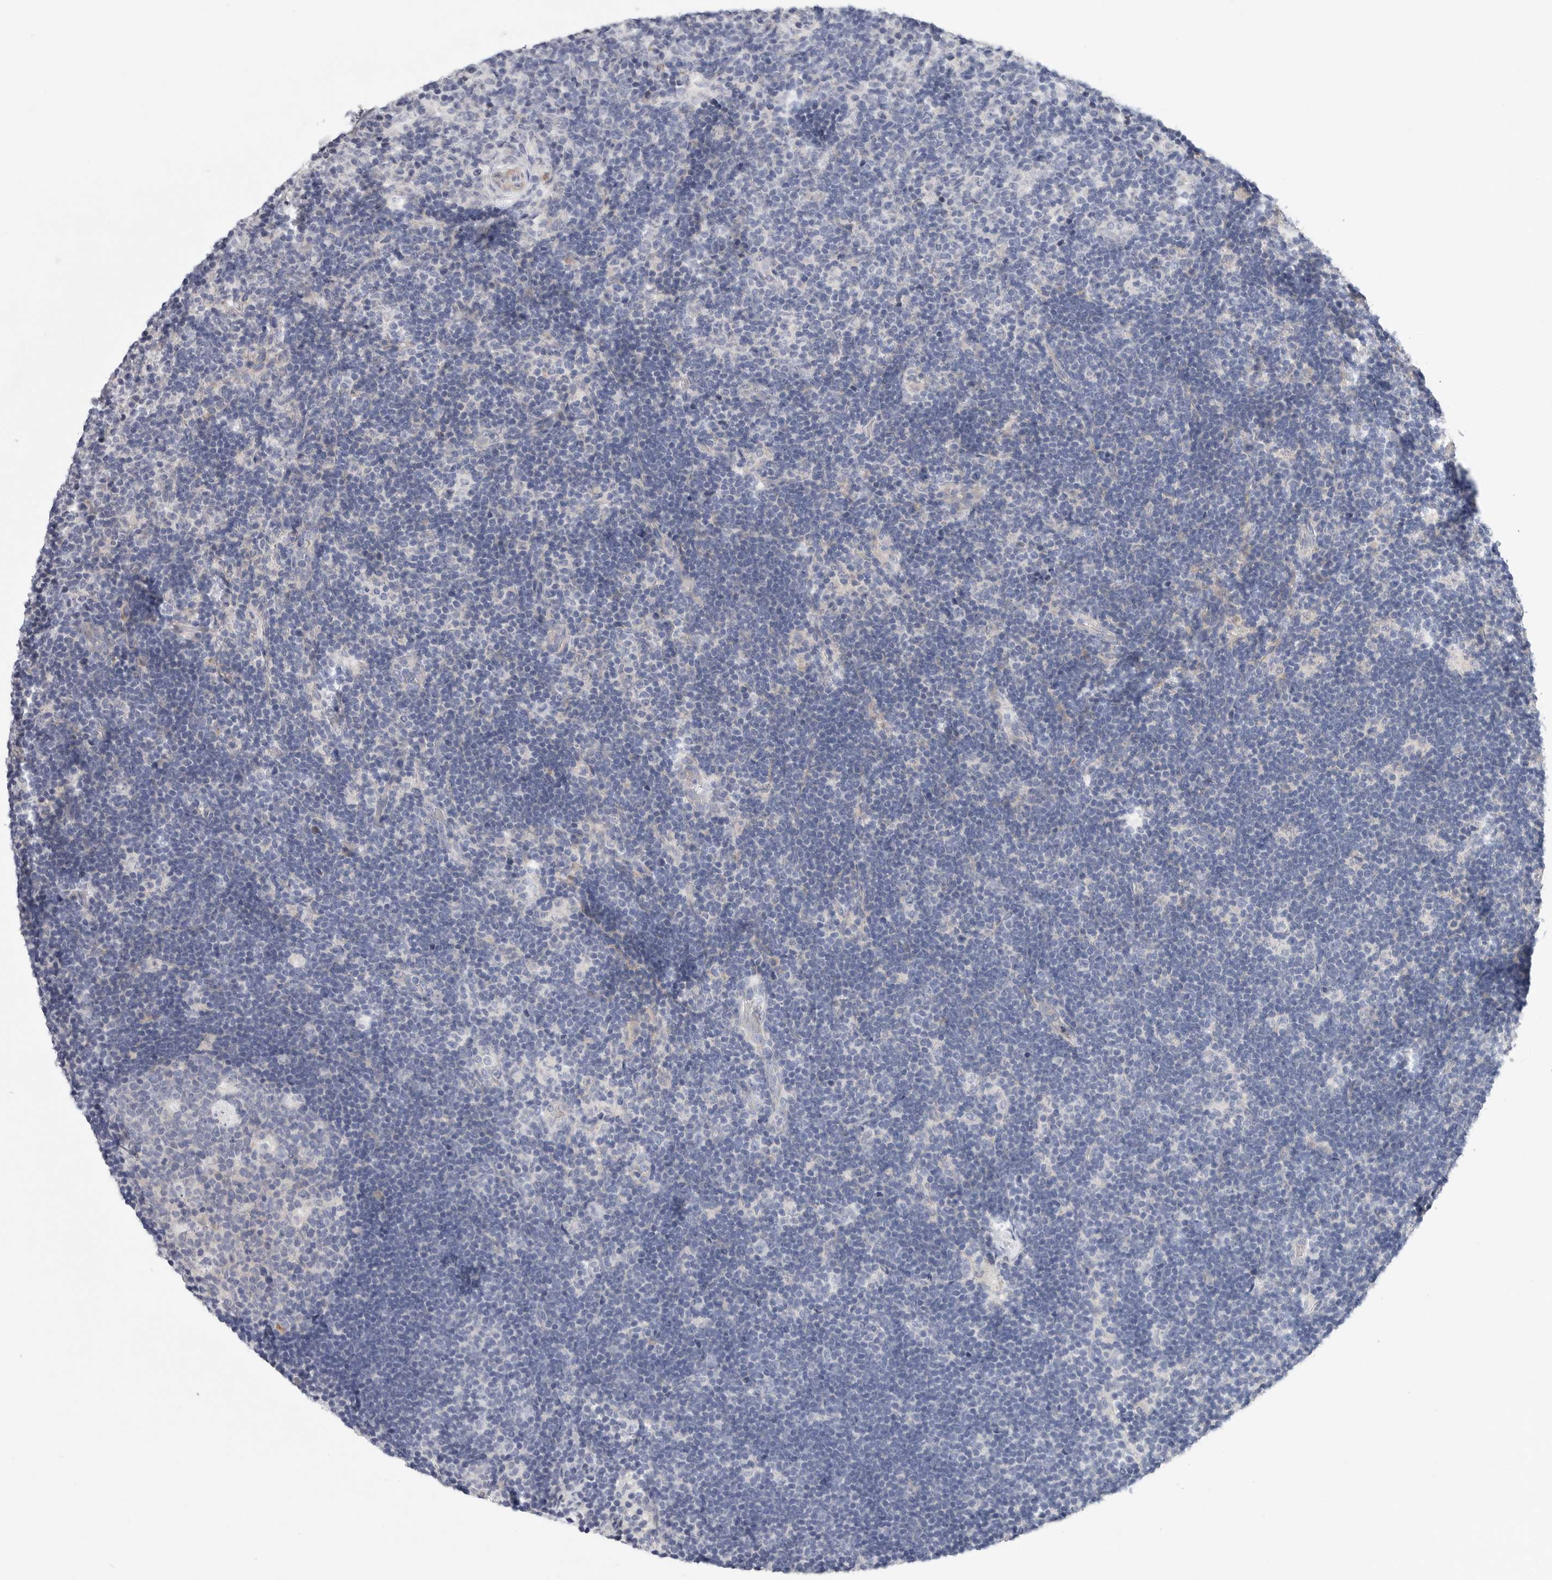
{"staining": {"intensity": "negative", "quantity": "none", "location": "none"}, "tissue": "lymph node", "cell_type": "Germinal center cells", "image_type": "normal", "snomed": [{"axis": "morphology", "description": "Normal tissue, NOS"}, {"axis": "topography", "description": "Lymph node"}], "caption": "Human lymph node stained for a protein using IHC reveals no positivity in germinal center cells.", "gene": "CAMK2B", "patient": {"sex": "female", "age": 22}}